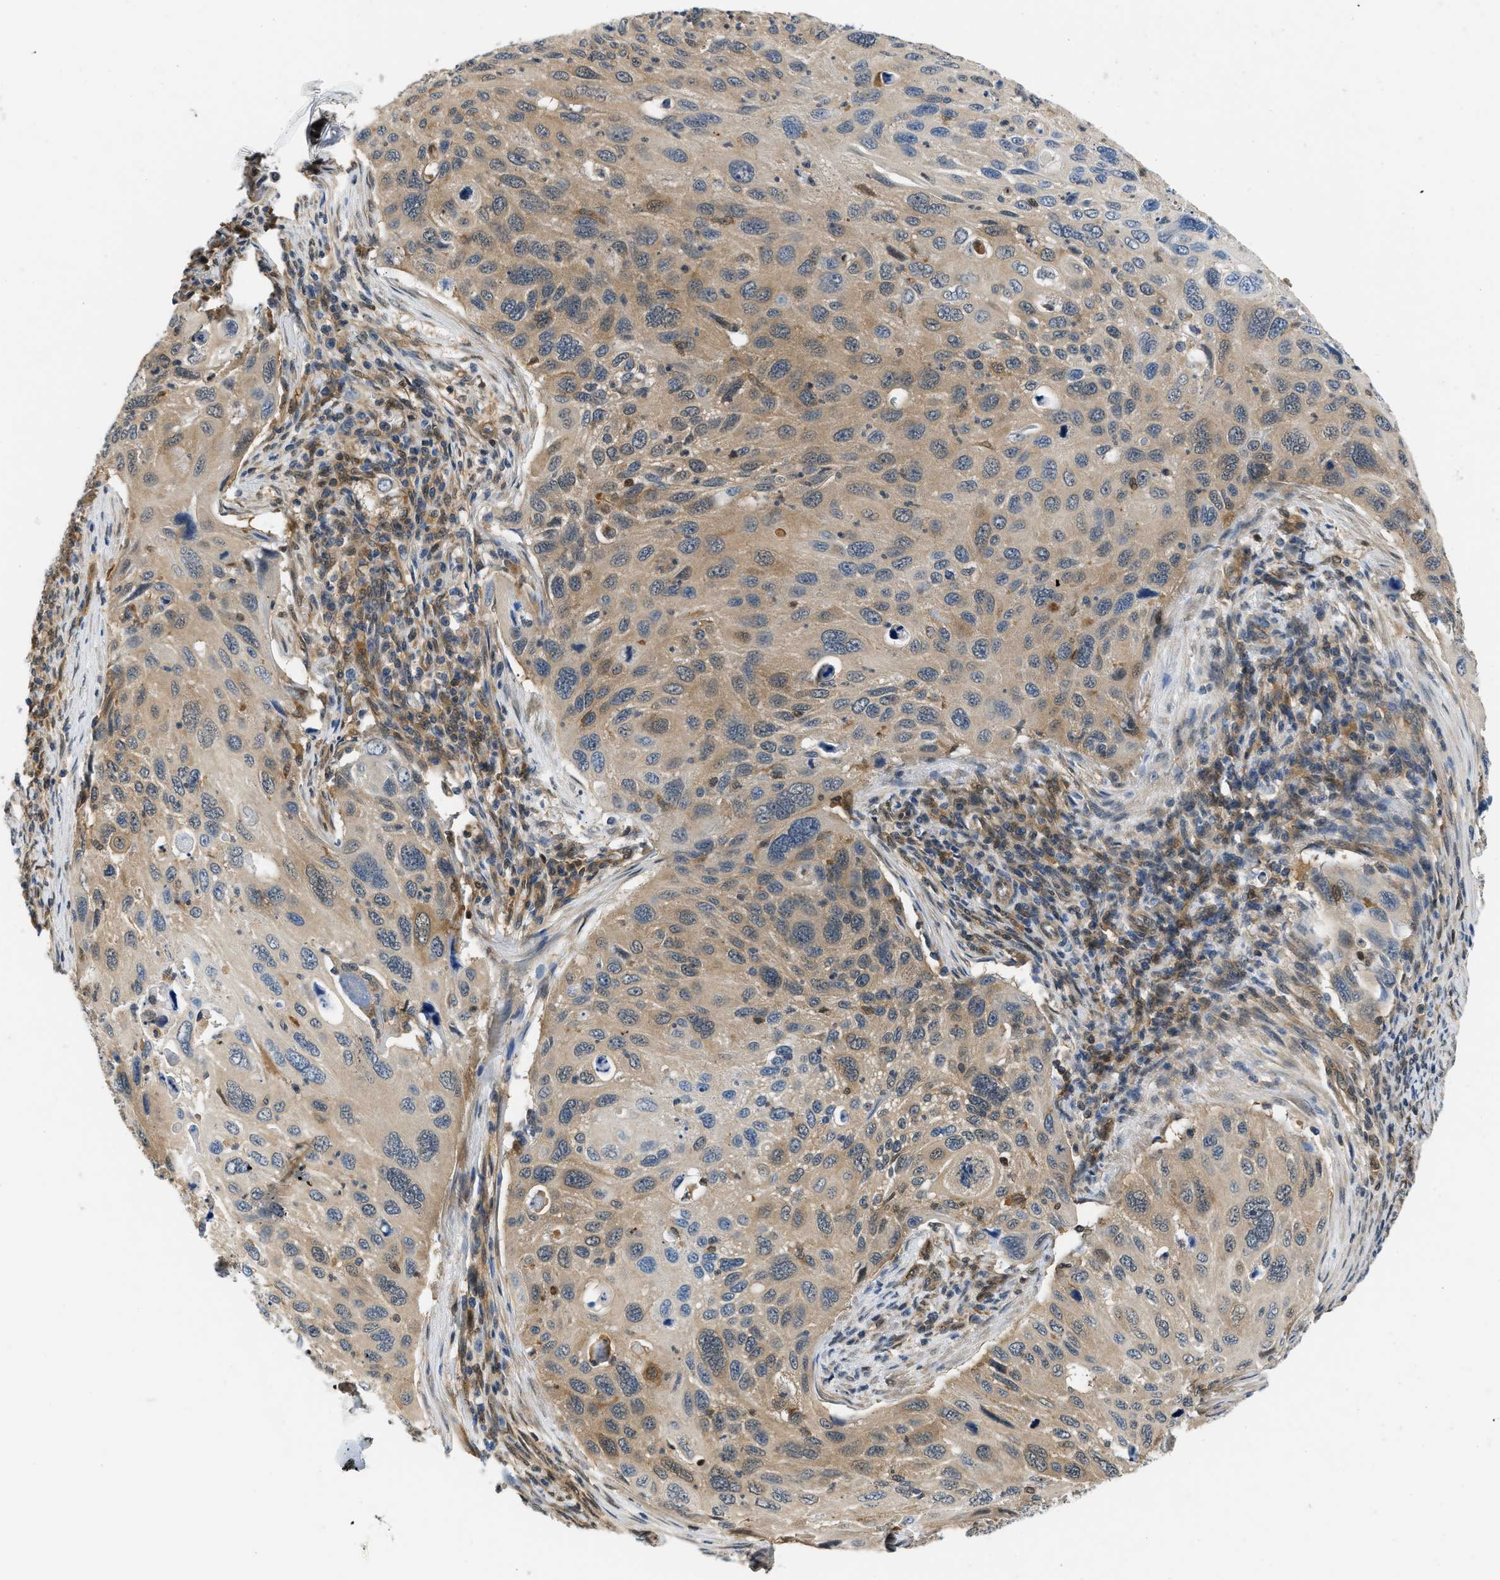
{"staining": {"intensity": "weak", "quantity": ">75%", "location": "cytoplasmic/membranous"}, "tissue": "cervical cancer", "cell_type": "Tumor cells", "image_type": "cancer", "snomed": [{"axis": "morphology", "description": "Squamous cell carcinoma, NOS"}, {"axis": "topography", "description": "Cervix"}], "caption": "Immunohistochemical staining of human cervical cancer displays low levels of weak cytoplasmic/membranous protein expression in about >75% of tumor cells. Ihc stains the protein of interest in brown and the nuclei are stained blue.", "gene": "EIF4EBP2", "patient": {"sex": "female", "age": 70}}